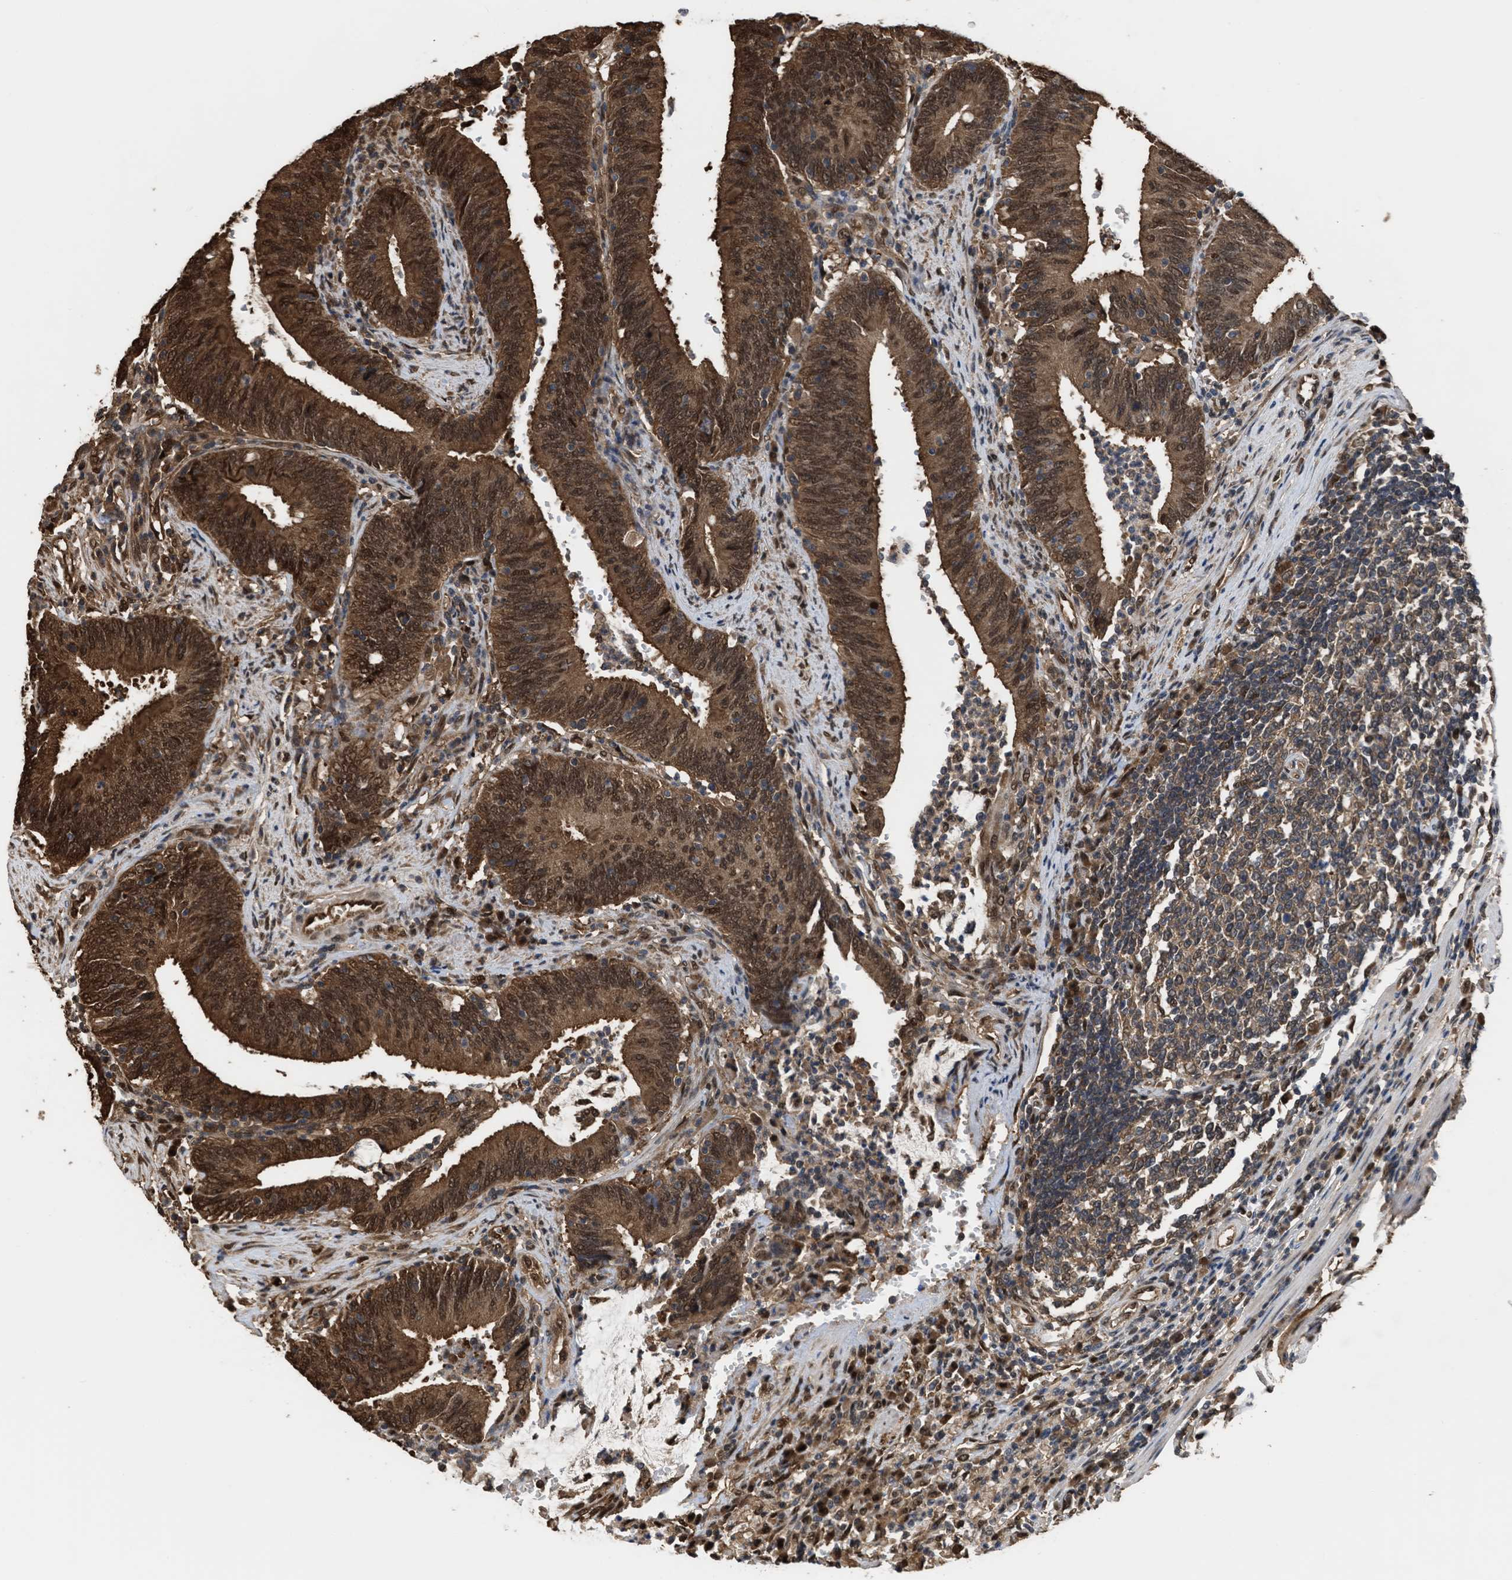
{"staining": {"intensity": "strong", "quantity": ">75%", "location": "cytoplasmic/membranous,nuclear"}, "tissue": "colorectal cancer", "cell_type": "Tumor cells", "image_type": "cancer", "snomed": [{"axis": "morphology", "description": "Normal tissue, NOS"}, {"axis": "morphology", "description": "Adenocarcinoma, NOS"}, {"axis": "topography", "description": "Rectum"}], "caption": "High-power microscopy captured an IHC histopathology image of colorectal cancer, revealing strong cytoplasmic/membranous and nuclear positivity in about >75% of tumor cells. The staining is performed using DAB (3,3'-diaminobenzidine) brown chromogen to label protein expression. The nuclei are counter-stained blue using hematoxylin.", "gene": "YWHAG", "patient": {"sex": "female", "age": 66}}